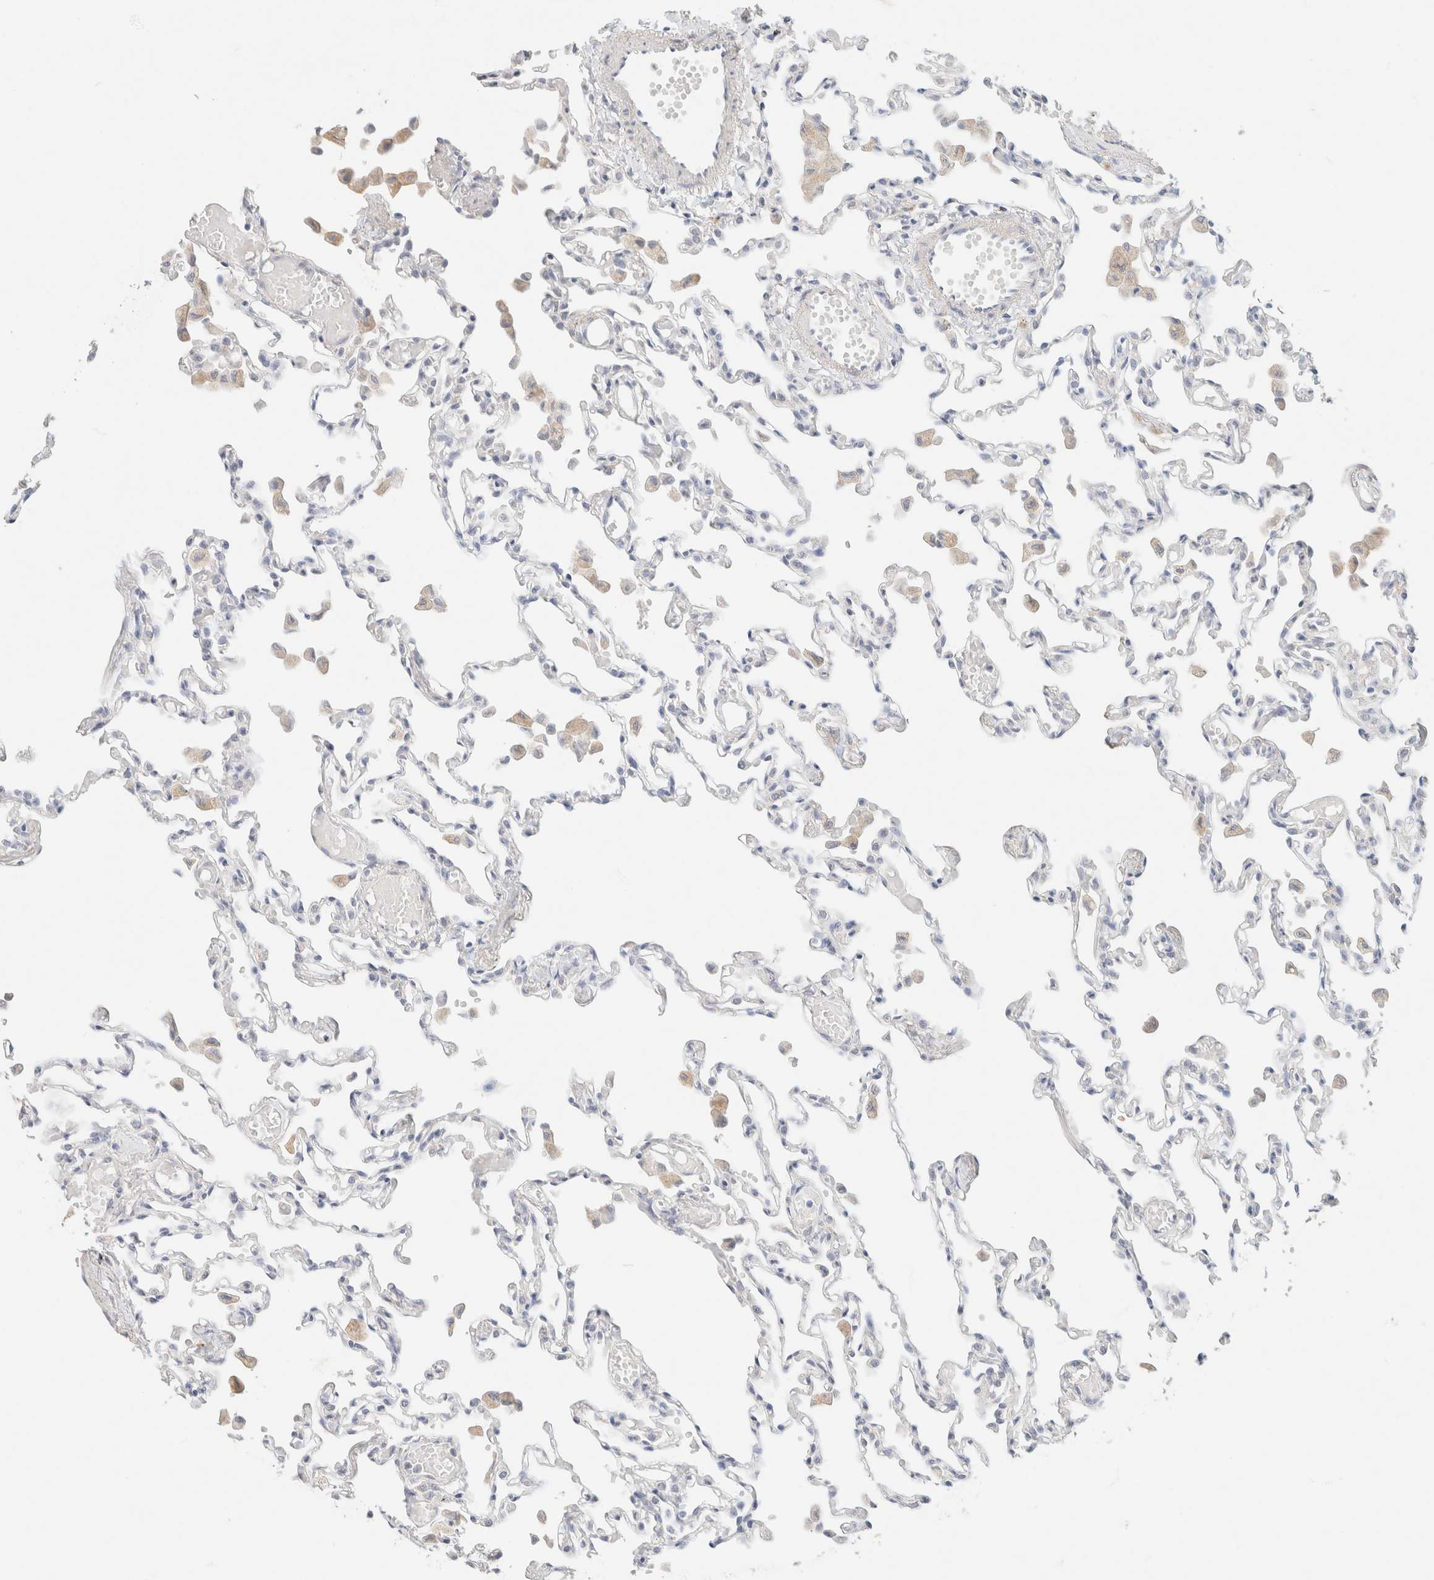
{"staining": {"intensity": "negative", "quantity": "none", "location": "none"}, "tissue": "lung", "cell_type": "Alveolar cells", "image_type": "normal", "snomed": [{"axis": "morphology", "description": "Normal tissue, NOS"}, {"axis": "topography", "description": "Bronchus"}, {"axis": "topography", "description": "Lung"}], "caption": "Immunohistochemistry (IHC) micrograph of benign lung: human lung stained with DAB shows no significant protein positivity in alveolar cells.", "gene": "CA12", "patient": {"sex": "female", "age": 49}}